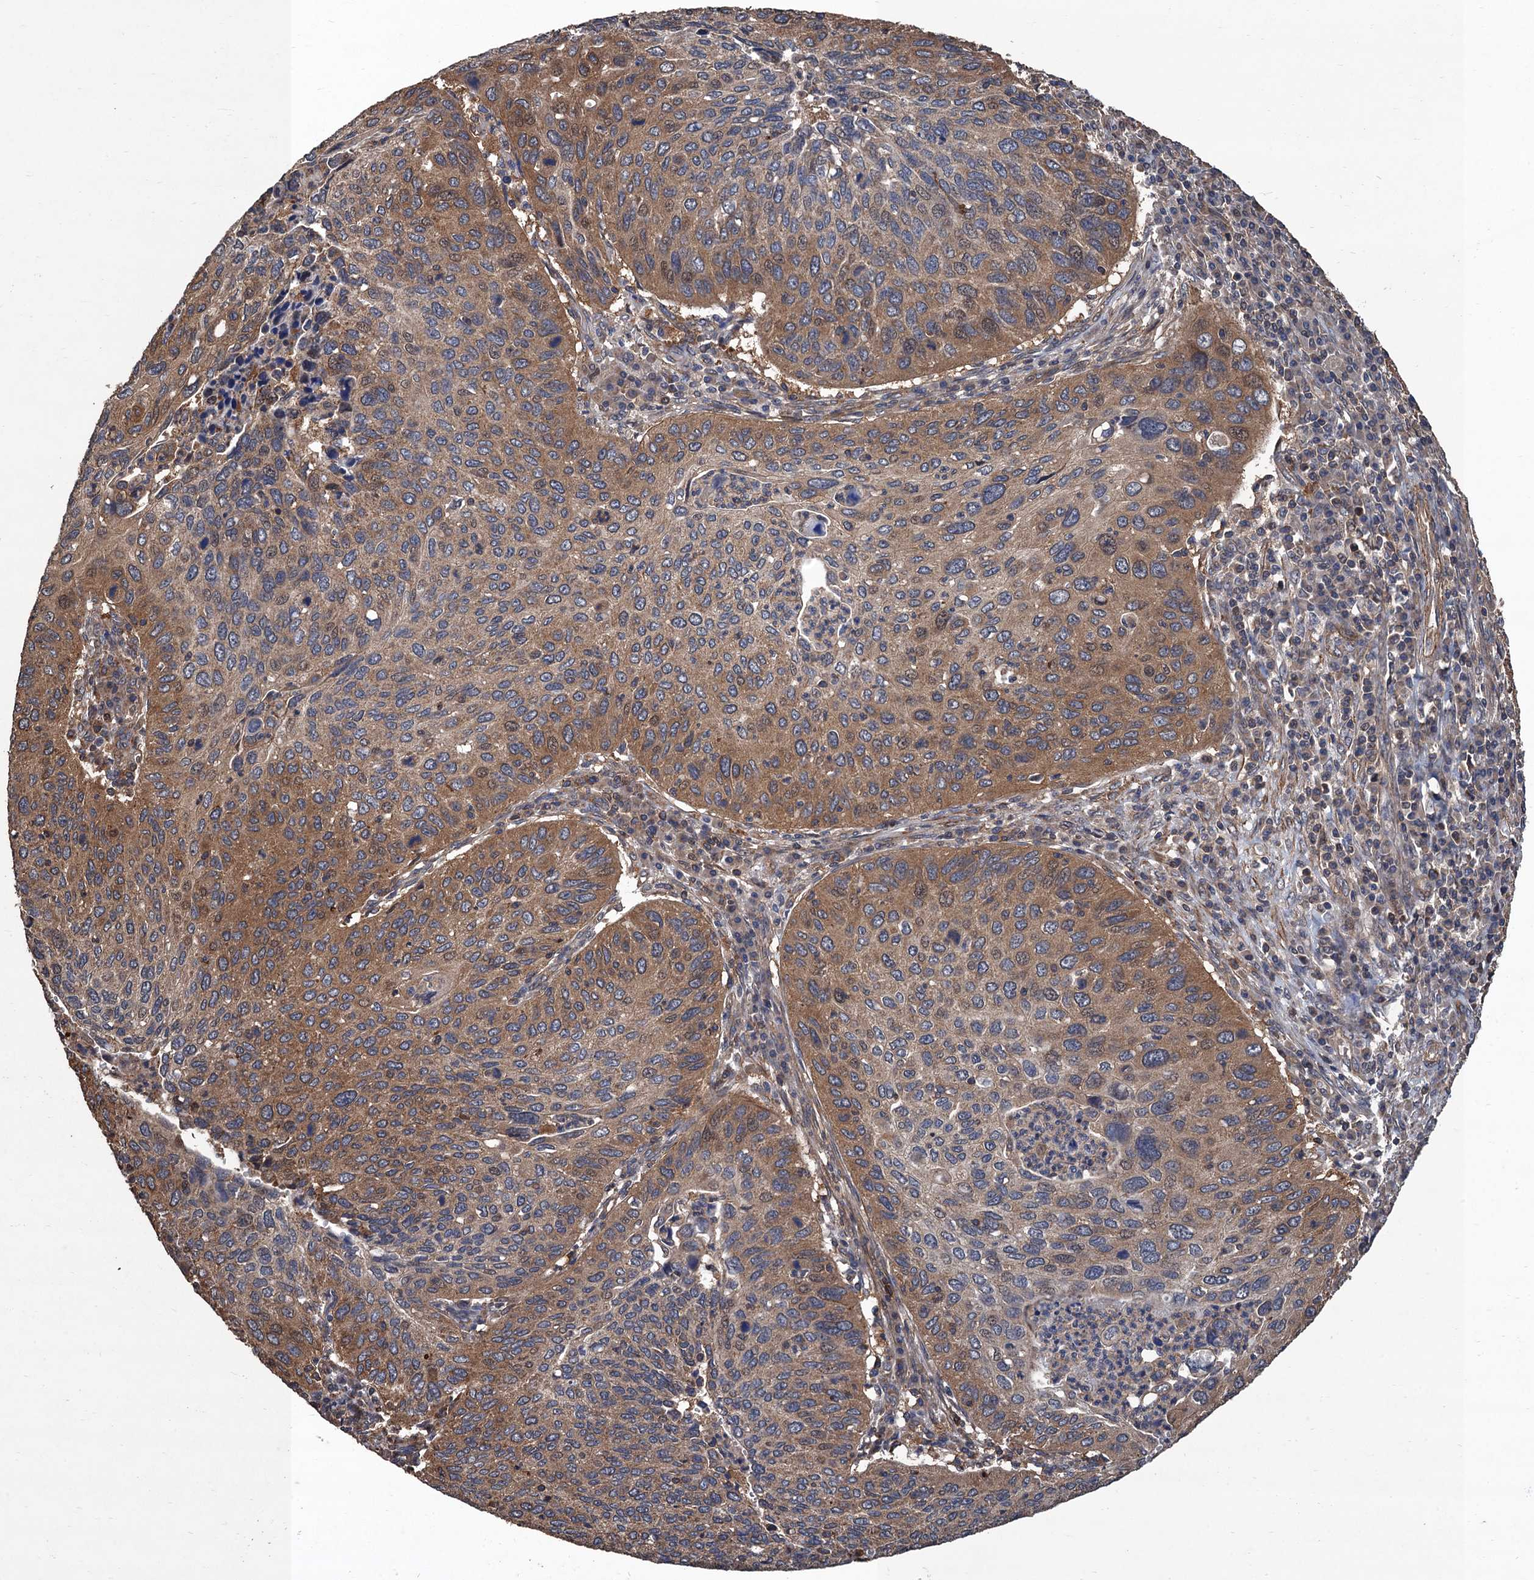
{"staining": {"intensity": "moderate", "quantity": "25%-75%", "location": "cytoplasmic/membranous"}, "tissue": "cervical cancer", "cell_type": "Tumor cells", "image_type": "cancer", "snomed": [{"axis": "morphology", "description": "Squamous cell carcinoma, NOS"}, {"axis": "topography", "description": "Cervix"}], "caption": "Tumor cells display medium levels of moderate cytoplasmic/membranous expression in approximately 25%-75% of cells in human cervical cancer (squamous cell carcinoma). The staining is performed using DAB brown chromogen to label protein expression. The nuclei are counter-stained blue using hematoxylin.", "gene": "PPP4R1", "patient": {"sex": "female", "age": 38}}